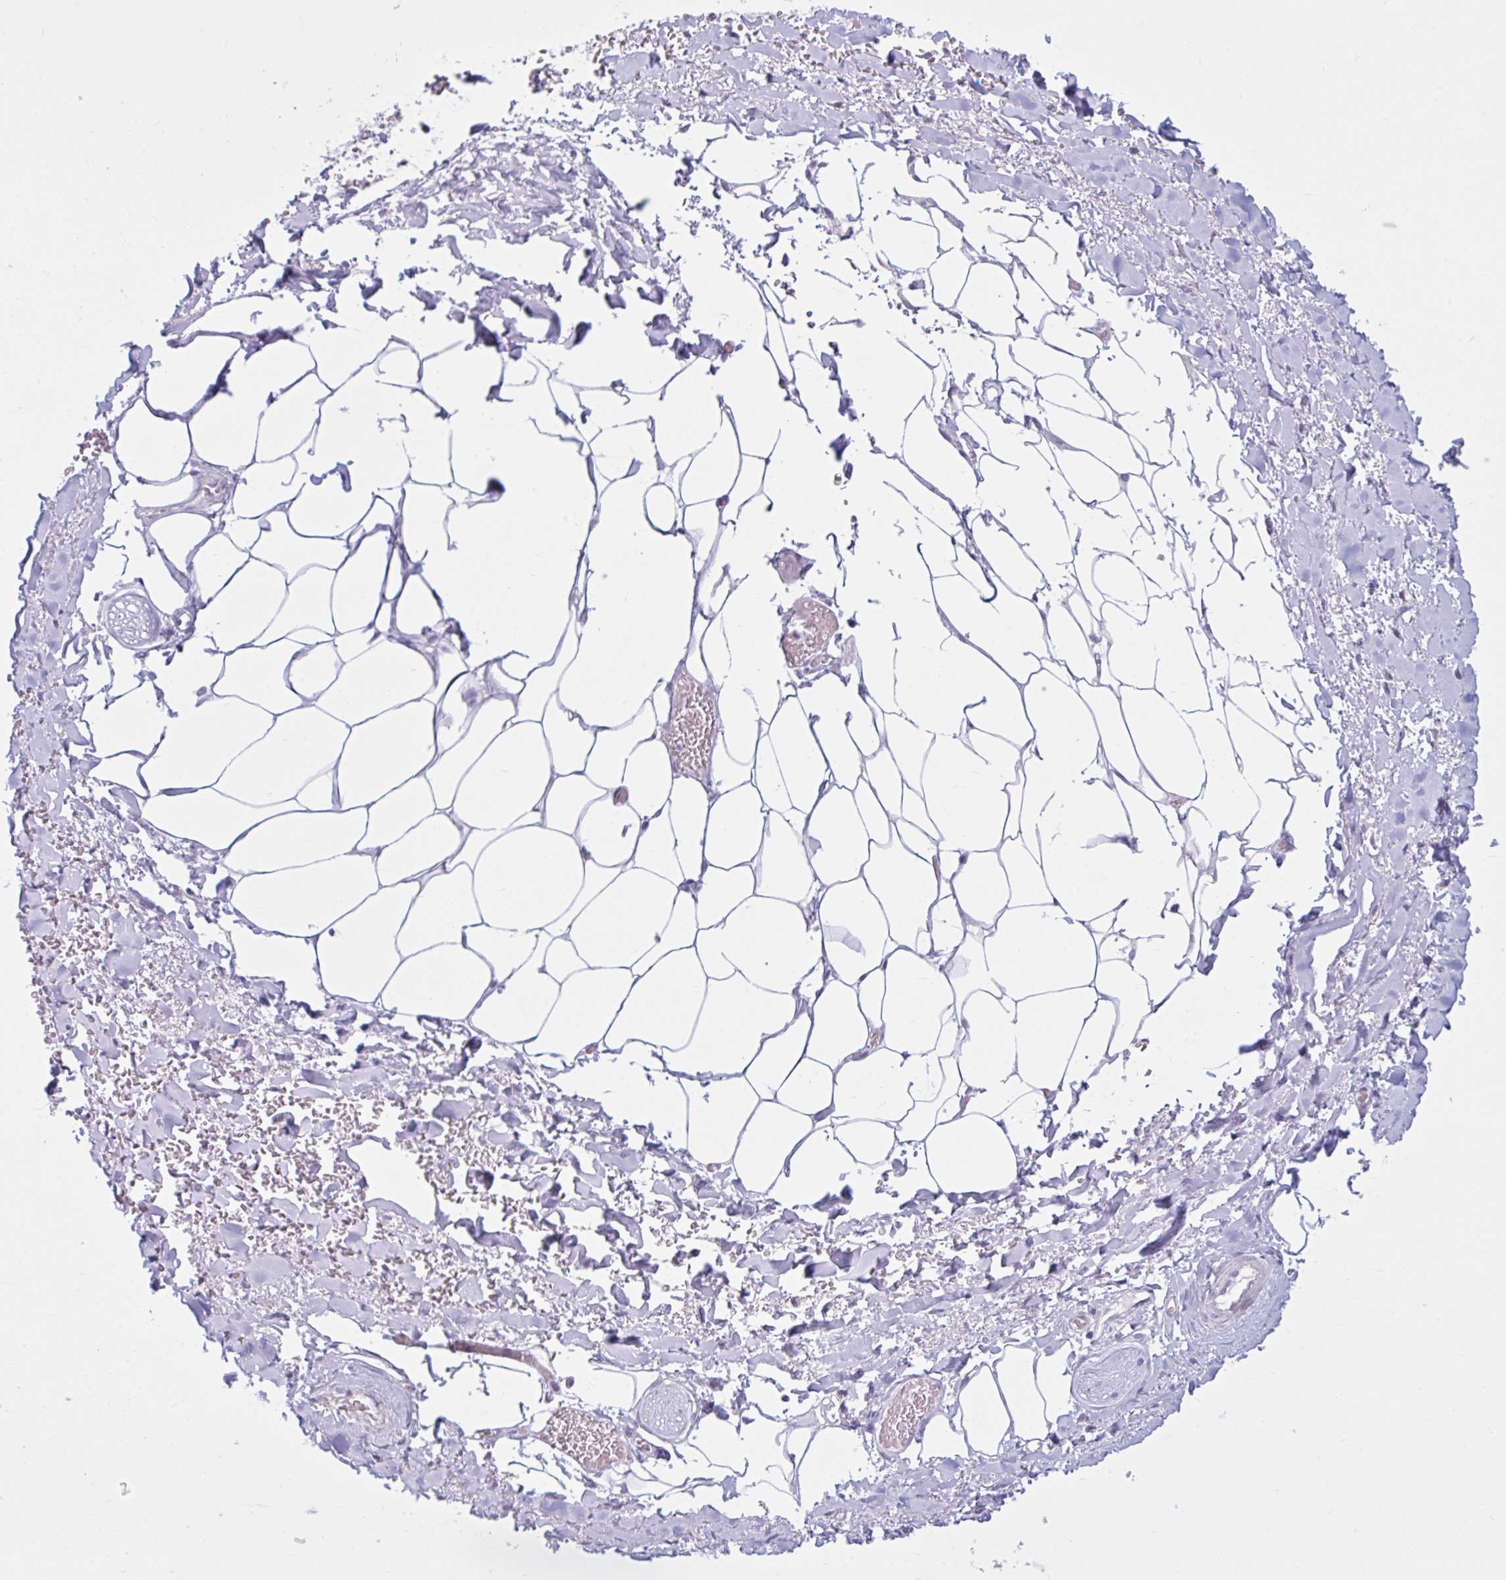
{"staining": {"intensity": "negative", "quantity": "none", "location": "none"}, "tissue": "adipose tissue", "cell_type": "Adipocytes", "image_type": "normal", "snomed": [{"axis": "morphology", "description": "Normal tissue, NOS"}, {"axis": "topography", "description": "Vagina"}, {"axis": "topography", "description": "Peripheral nerve tissue"}], "caption": "Image shows no protein positivity in adipocytes of unremarkable adipose tissue. (DAB (3,3'-diaminobenzidine) immunohistochemistry (IHC) with hematoxylin counter stain).", "gene": "FAM153A", "patient": {"sex": "female", "age": 71}}